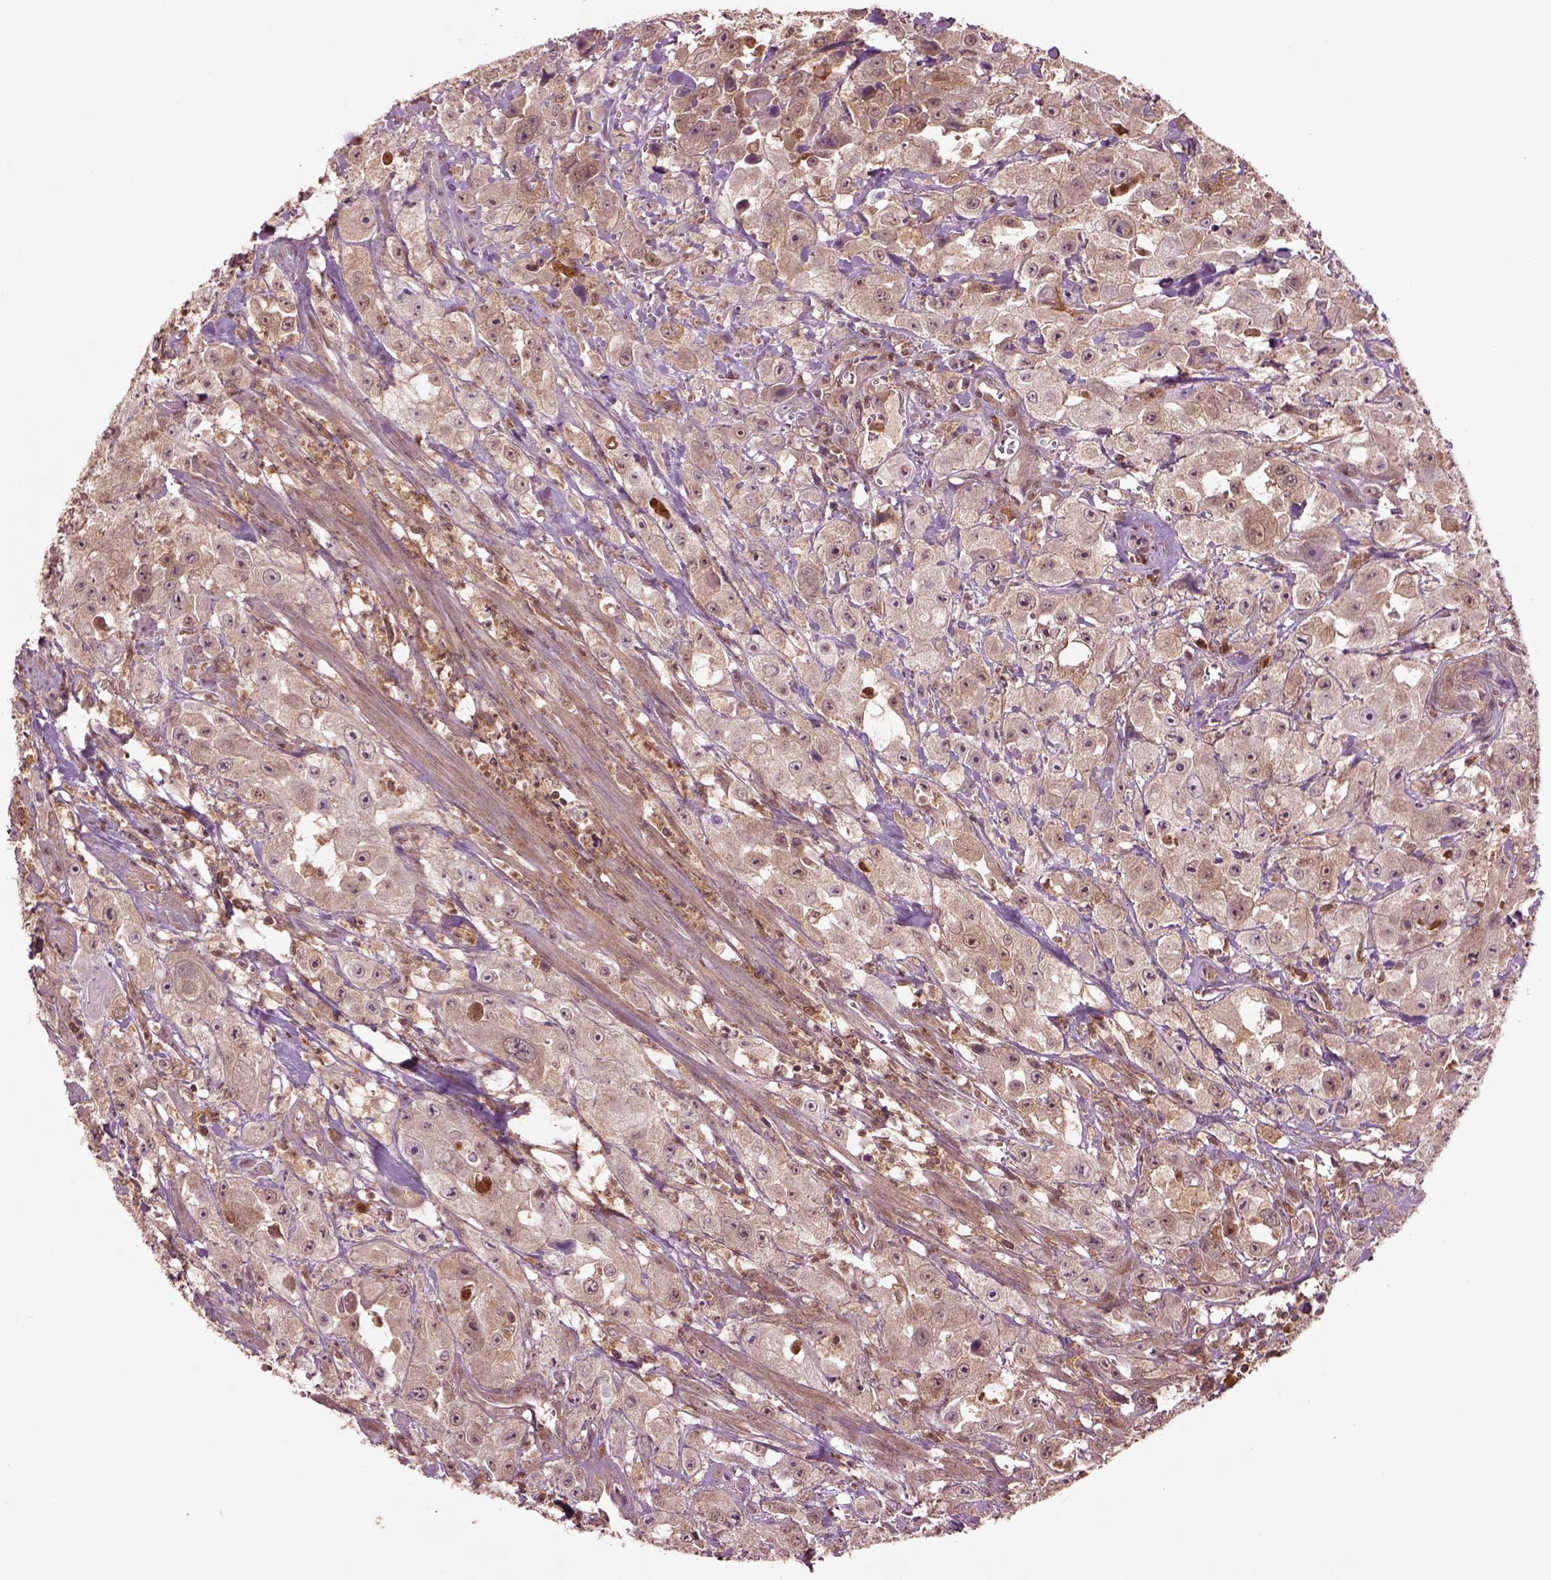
{"staining": {"intensity": "moderate", "quantity": "<25%", "location": "cytoplasmic/membranous"}, "tissue": "urothelial cancer", "cell_type": "Tumor cells", "image_type": "cancer", "snomed": [{"axis": "morphology", "description": "Urothelial carcinoma, High grade"}, {"axis": "topography", "description": "Urinary bladder"}], "caption": "A micrograph showing moderate cytoplasmic/membranous expression in approximately <25% of tumor cells in urothelial cancer, as visualized by brown immunohistochemical staining.", "gene": "MDP1", "patient": {"sex": "male", "age": 79}}